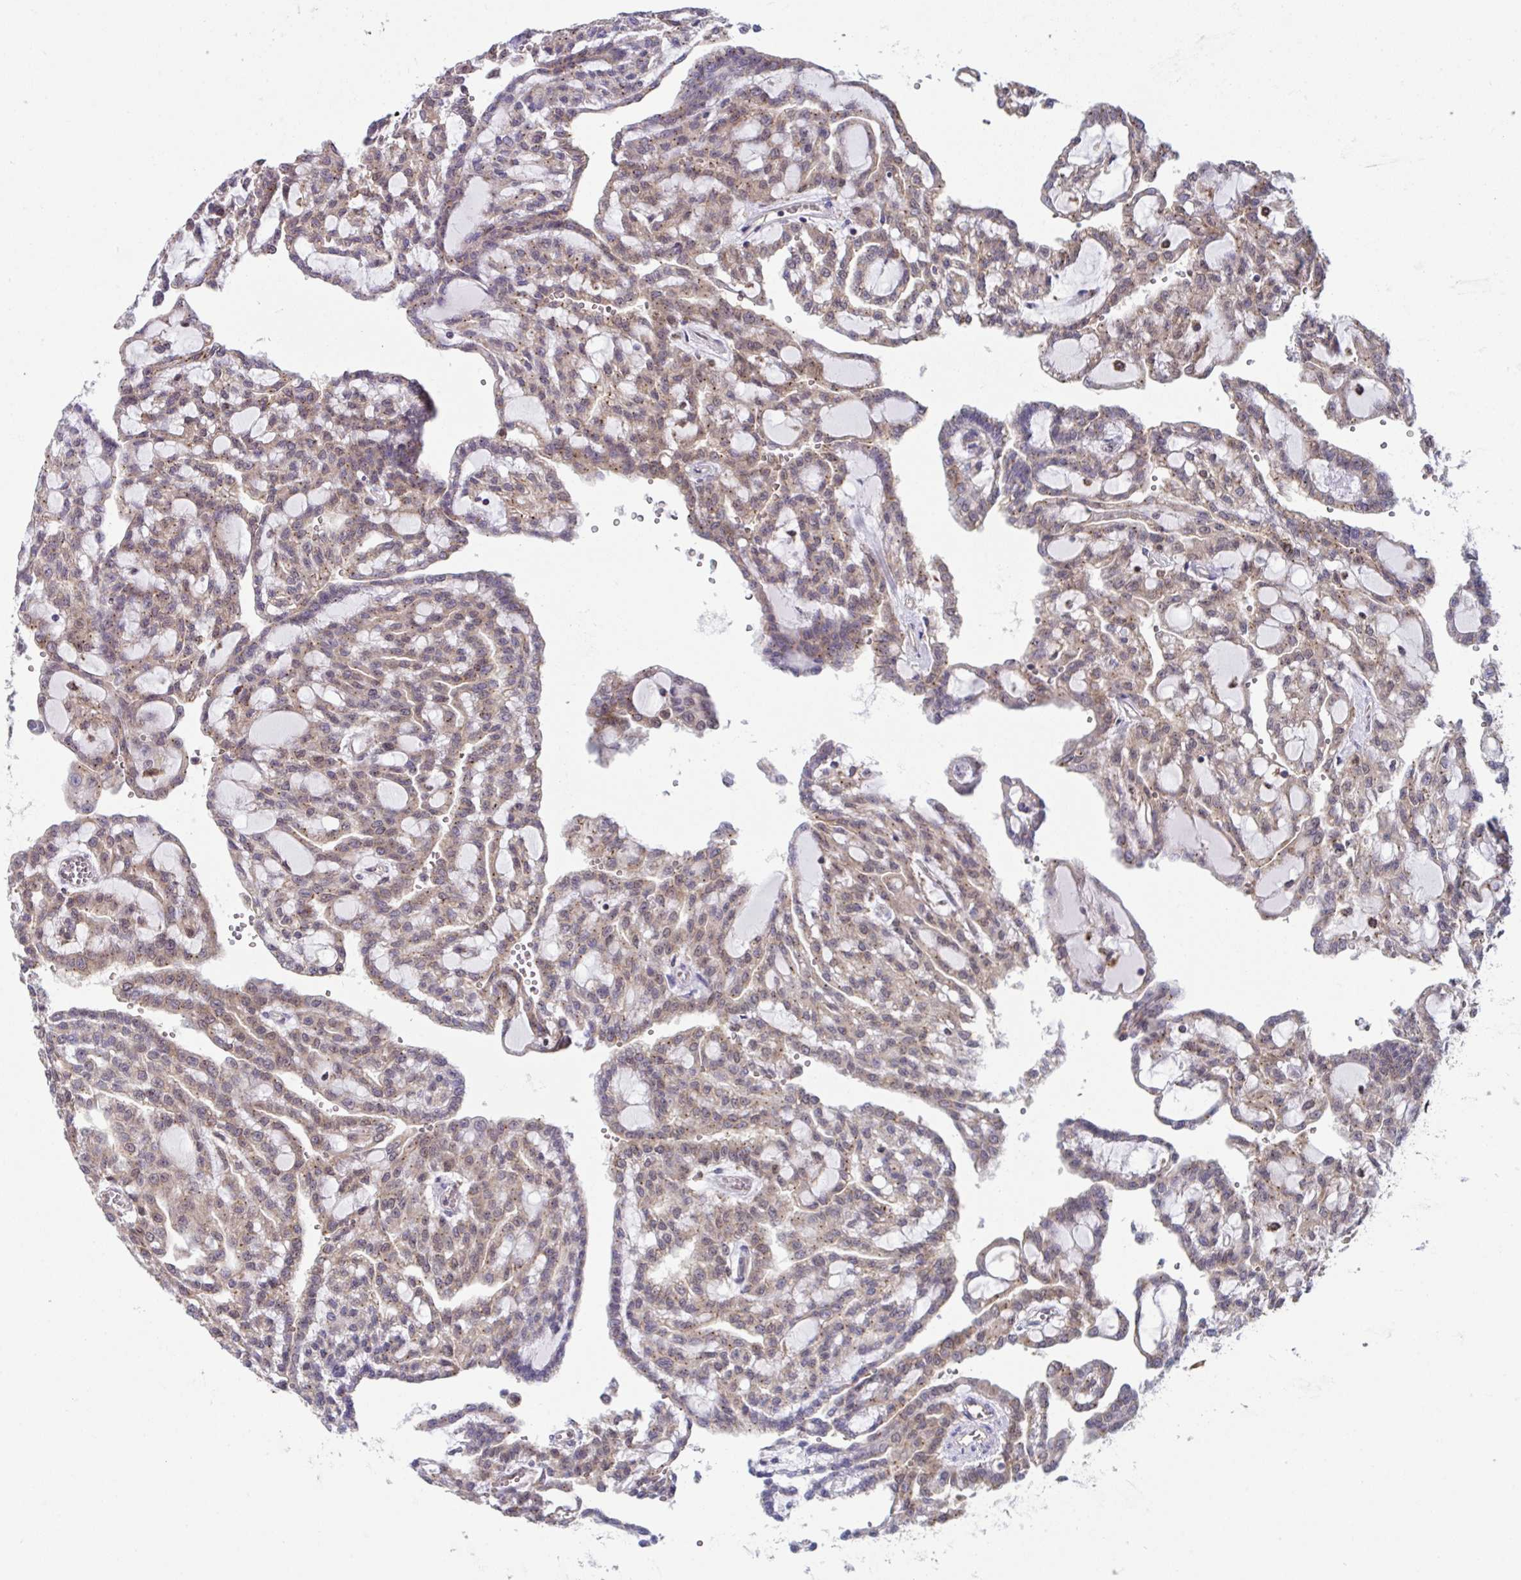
{"staining": {"intensity": "weak", "quantity": "25%-75%", "location": "cytoplasmic/membranous,nuclear"}, "tissue": "renal cancer", "cell_type": "Tumor cells", "image_type": "cancer", "snomed": [{"axis": "morphology", "description": "Adenocarcinoma, NOS"}, {"axis": "topography", "description": "Kidney"}], "caption": "Immunohistochemistry histopathology image of renal cancer (adenocarcinoma) stained for a protein (brown), which shows low levels of weak cytoplasmic/membranous and nuclear staining in about 25%-75% of tumor cells.", "gene": "ALDH16A1", "patient": {"sex": "male", "age": 63}}